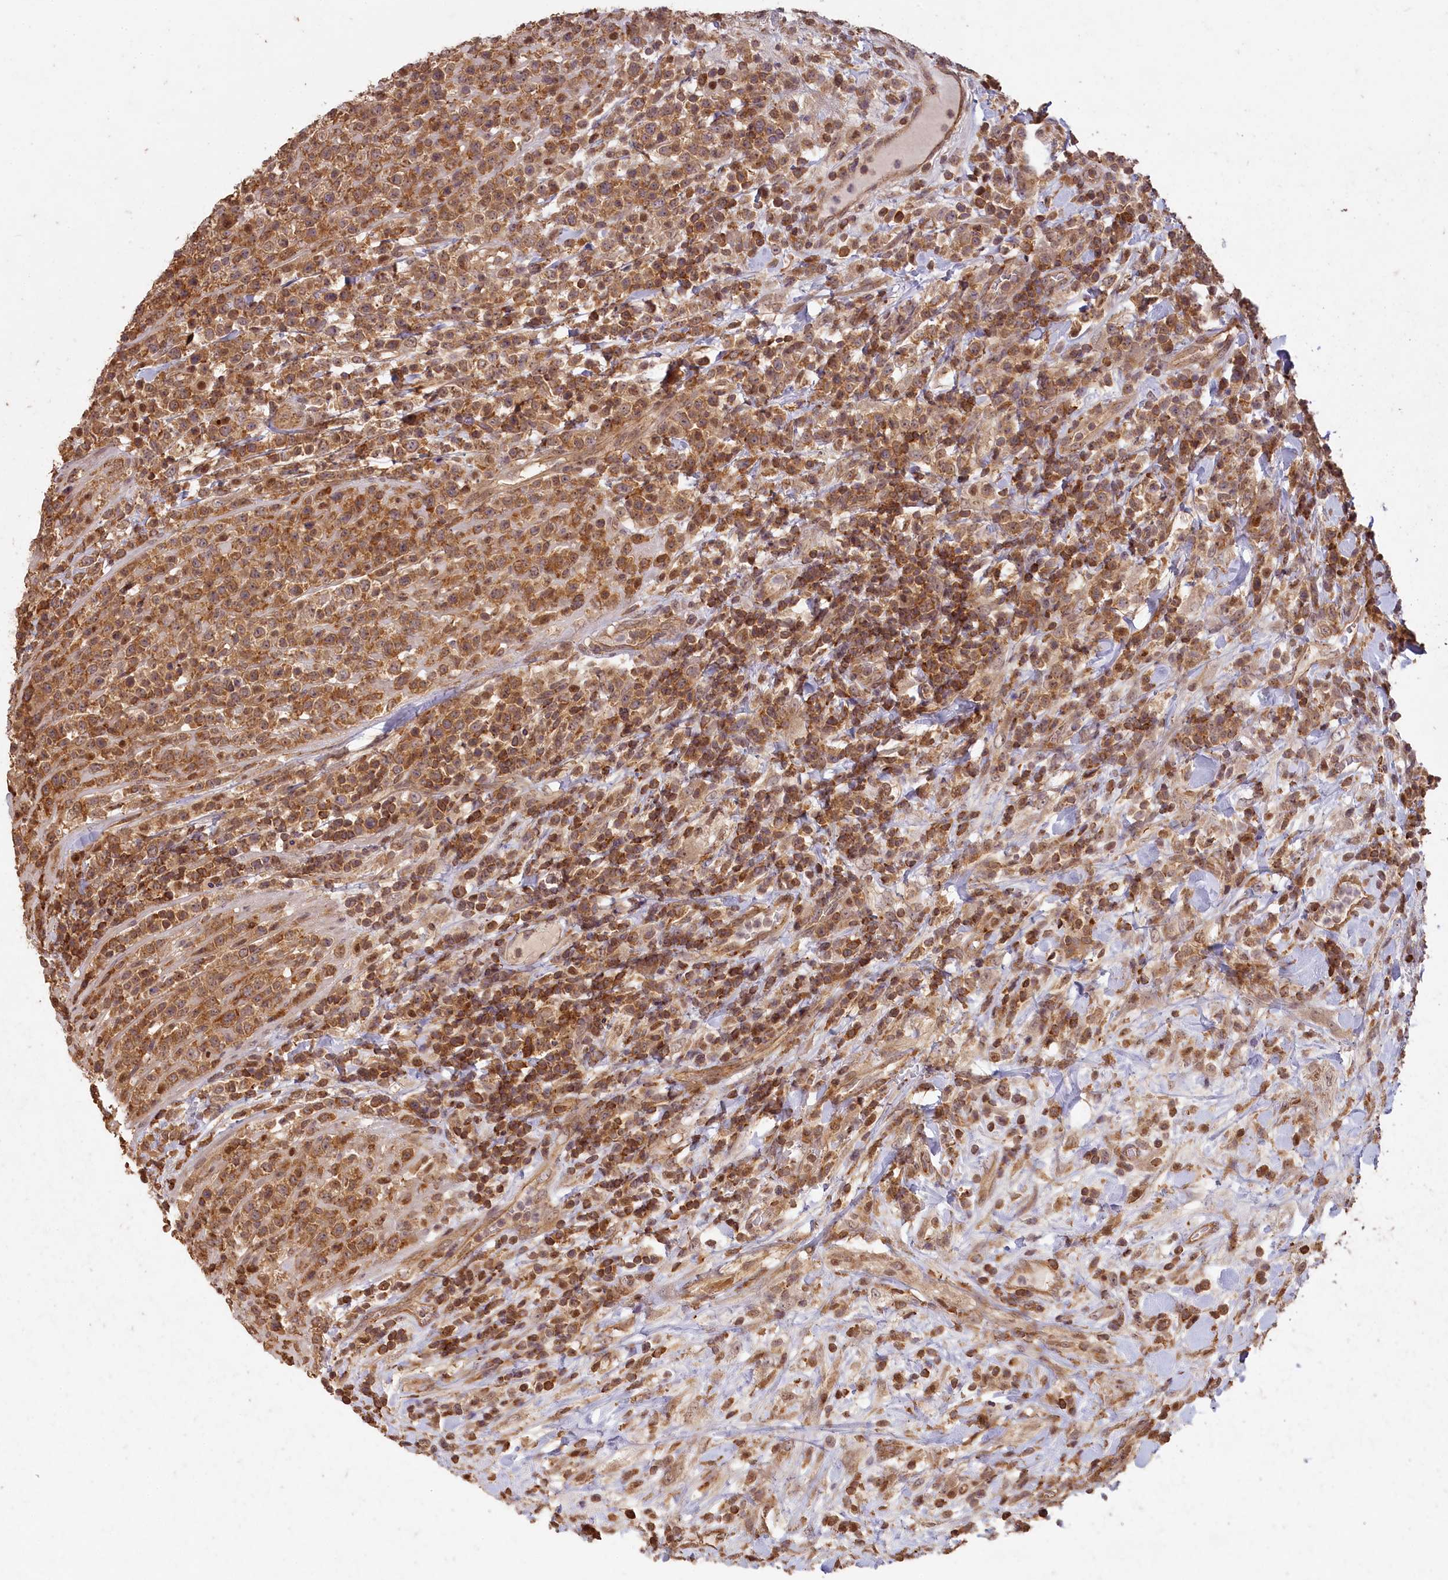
{"staining": {"intensity": "moderate", "quantity": ">75%", "location": "cytoplasmic/membranous"}, "tissue": "lymphoma", "cell_type": "Tumor cells", "image_type": "cancer", "snomed": [{"axis": "morphology", "description": "Malignant lymphoma, non-Hodgkin's type, High grade"}, {"axis": "topography", "description": "Colon"}], "caption": "This is a histology image of IHC staining of lymphoma, which shows moderate positivity in the cytoplasmic/membranous of tumor cells.", "gene": "MADD", "patient": {"sex": "female", "age": 53}}